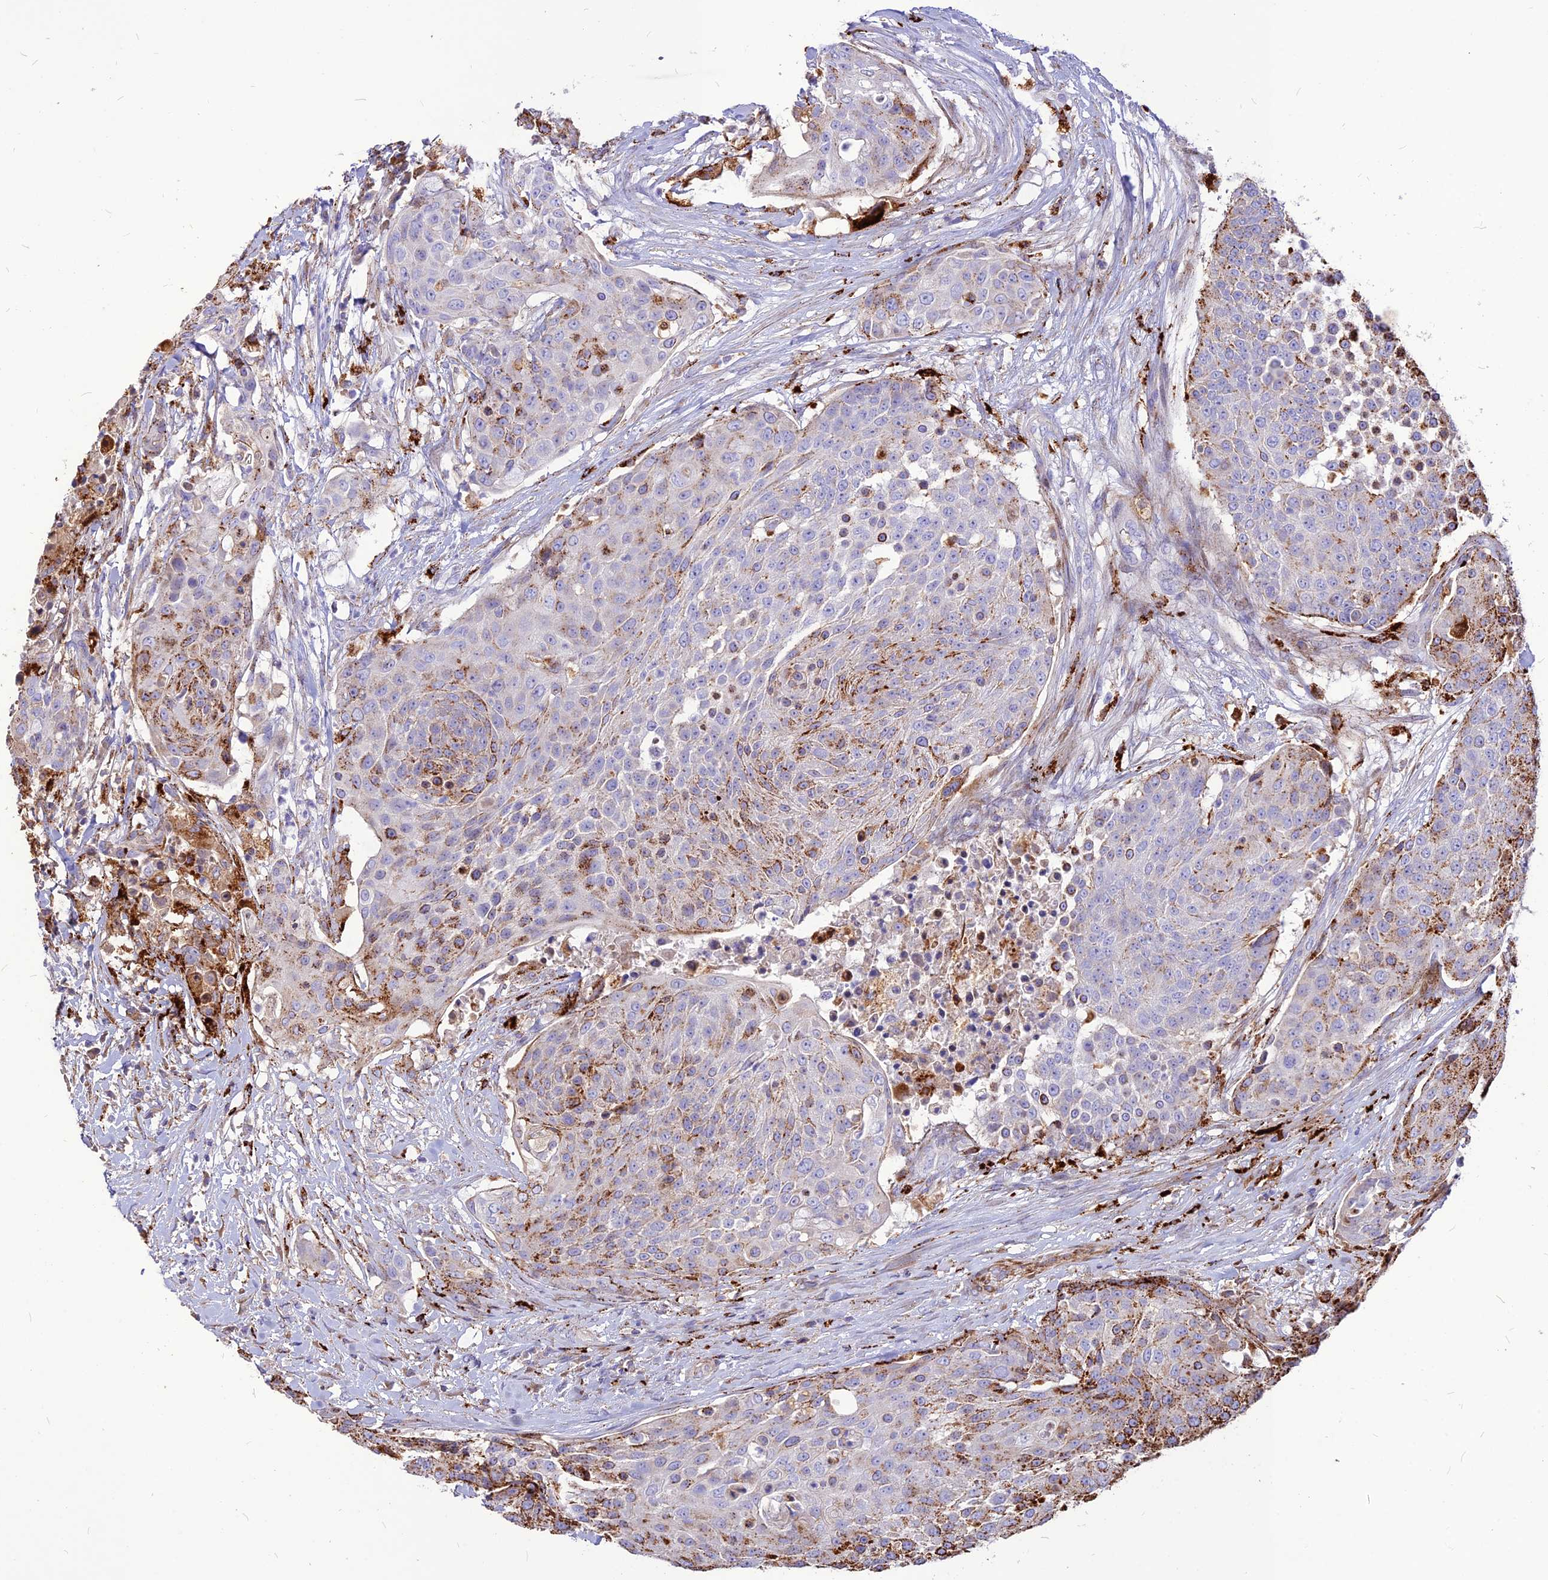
{"staining": {"intensity": "moderate", "quantity": "25%-75%", "location": "cytoplasmic/membranous"}, "tissue": "urothelial cancer", "cell_type": "Tumor cells", "image_type": "cancer", "snomed": [{"axis": "morphology", "description": "Urothelial carcinoma, High grade"}, {"axis": "topography", "description": "Urinary bladder"}], "caption": "Urothelial carcinoma (high-grade) was stained to show a protein in brown. There is medium levels of moderate cytoplasmic/membranous expression in about 25%-75% of tumor cells.", "gene": "RIMOC1", "patient": {"sex": "female", "age": 63}}